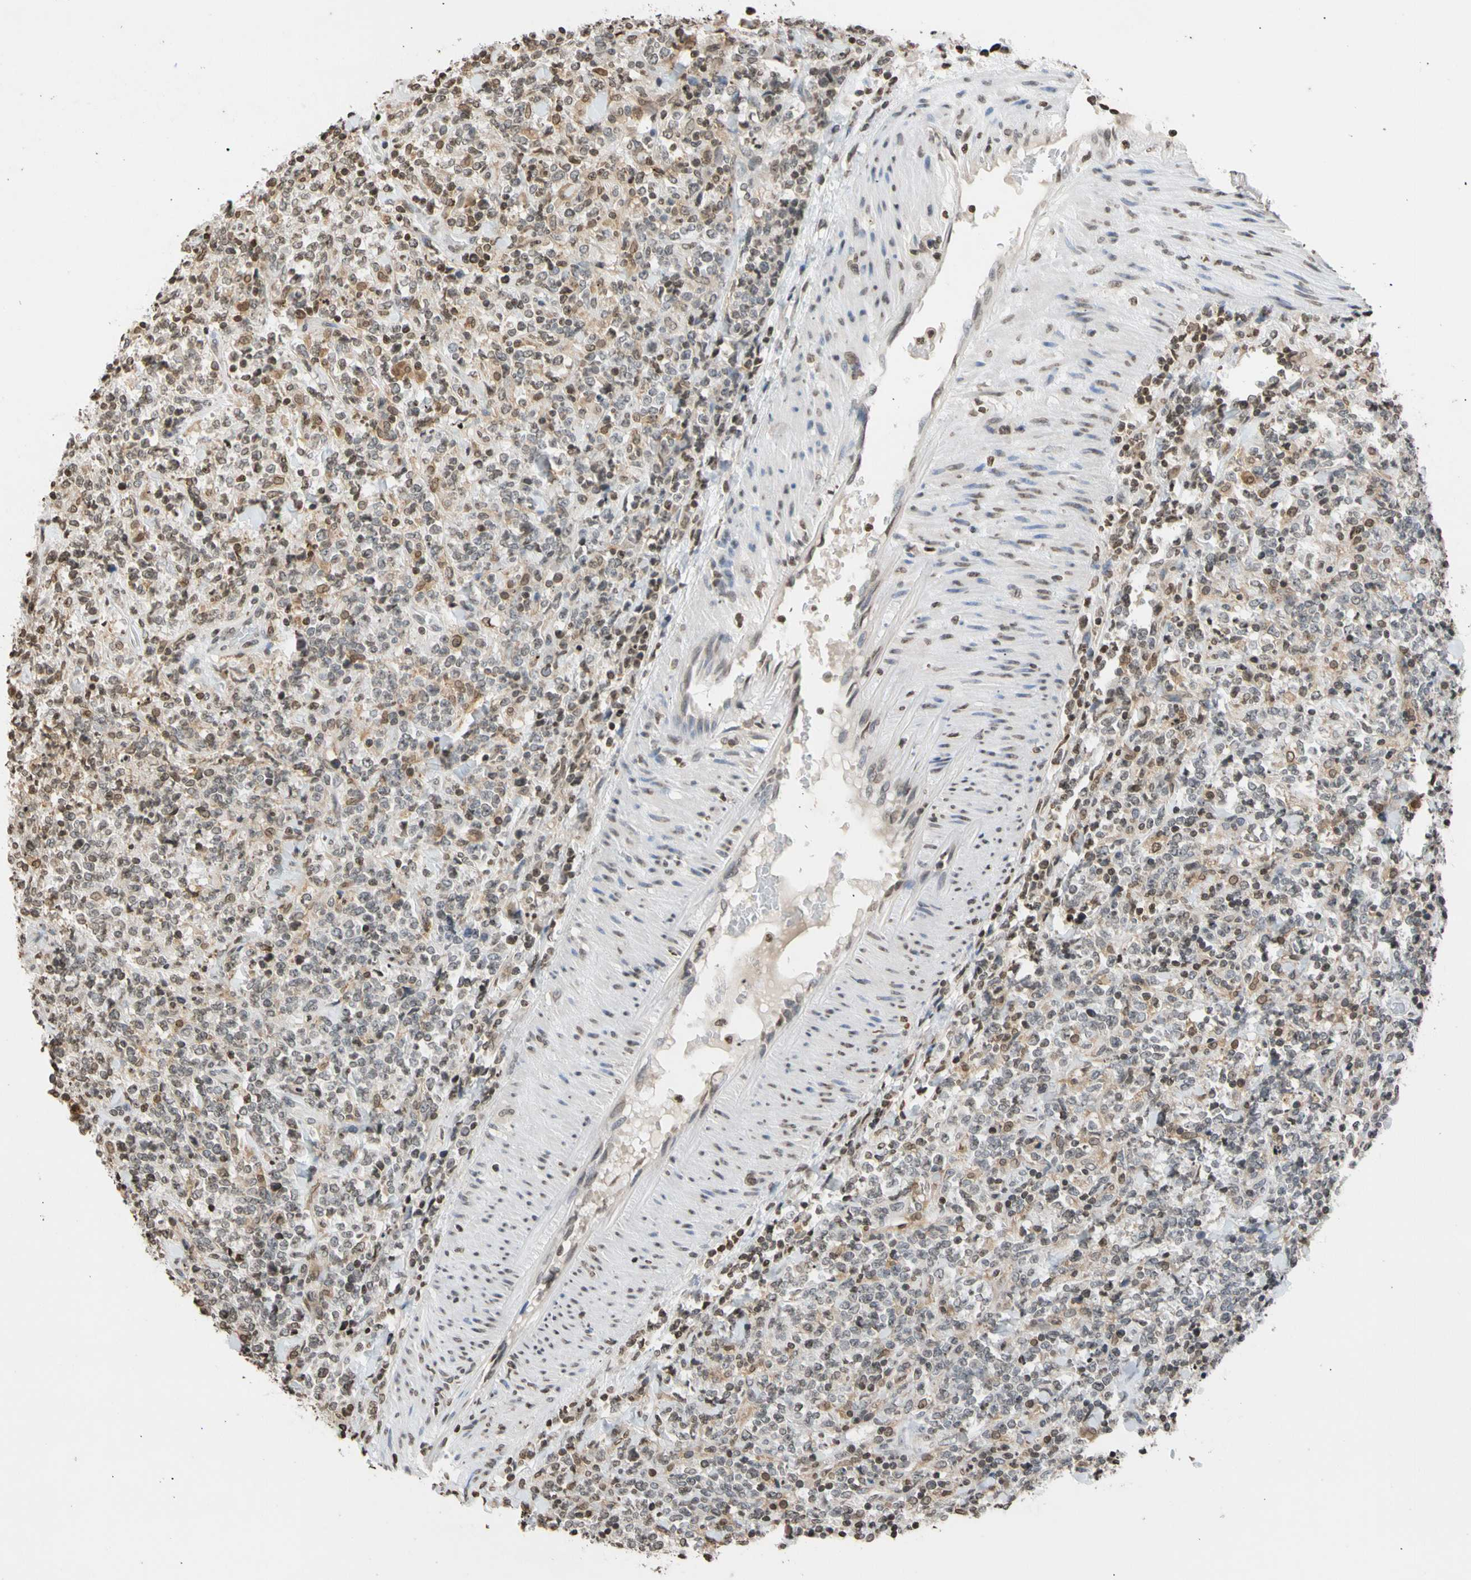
{"staining": {"intensity": "negative", "quantity": "none", "location": "none"}, "tissue": "lymphoma", "cell_type": "Tumor cells", "image_type": "cancer", "snomed": [{"axis": "morphology", "description": "Malignant lymphoma, non-Hodgkin's type, High grade"}, {"axis": "topography", "description": "Soft tissue"}], "caption": "A high-resolution micrograph shows immunohistochemistry (IHC) staining of high-grade malignant lymphoma, non-Hodgkin's type, which exhibits no significant expression in tumor cells.", "gene": "GPX4", "patient": {"sex": "male", "age": 18}}